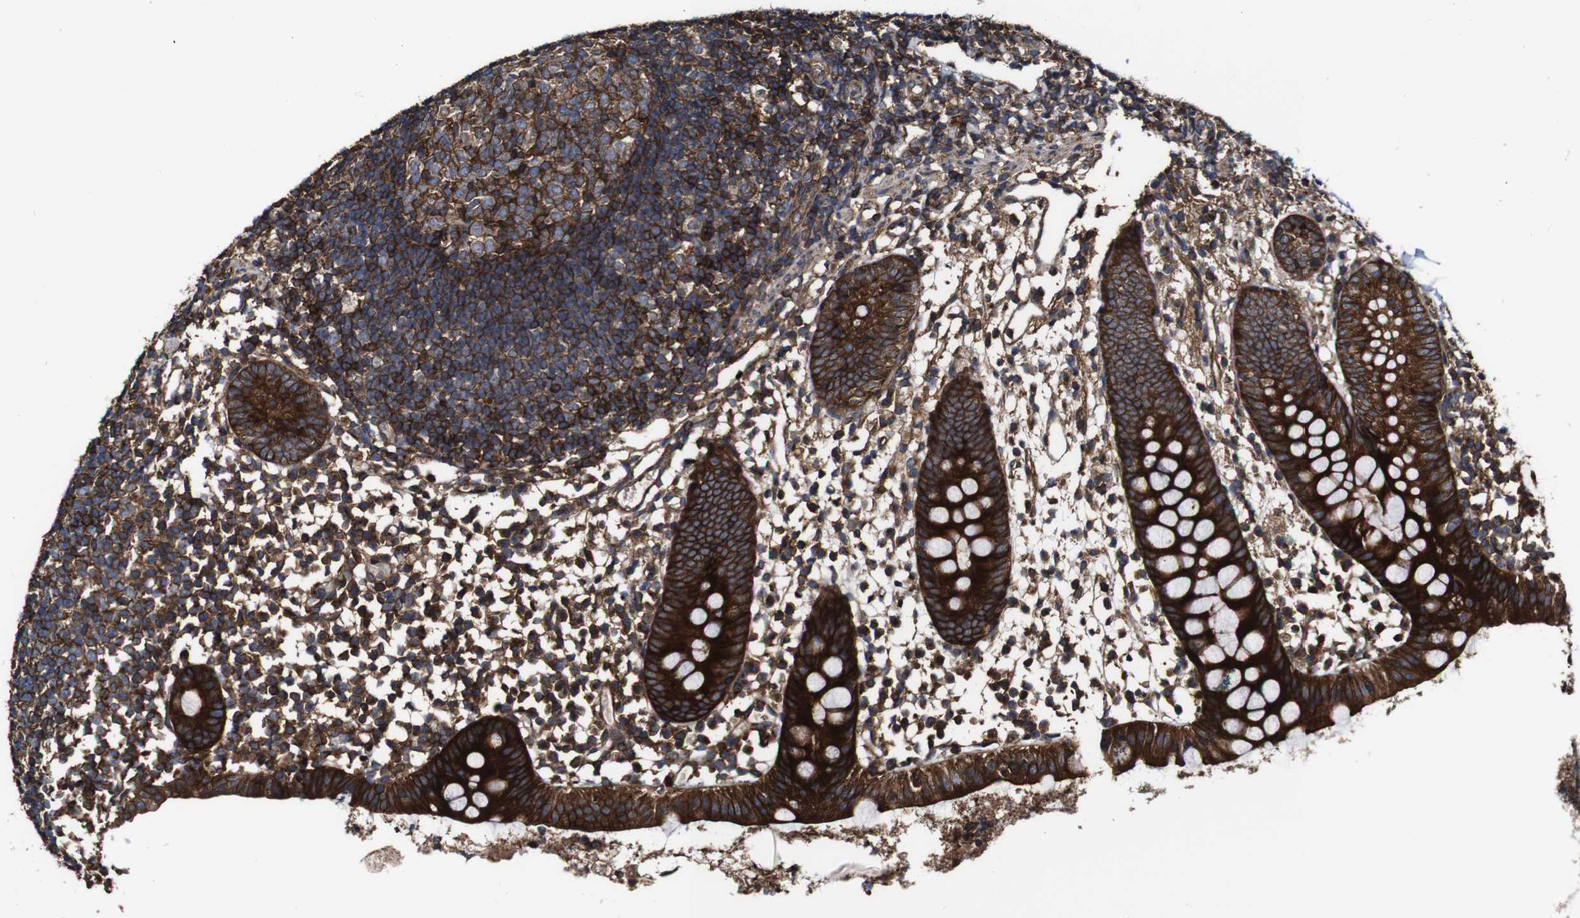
{"staining": {"intensity": "strong", "quantity": ">75%", "location": "cytoplasmic/membranous"}, "tissue": "appendix", "cell_type": "Glandular cells", "image_type": "normal", "snomed": [{"axis": "morphology", "description": "Normal tissue, NOS"}, {"axis": "topography", "description": "Appendix"}], "caption": "High-magnification brightfield microscopy of unremarkable appendix stained with DAB (brown) and counterstained with hematoxylin (blue). glandular cells exhibit strong cytoplasmic/membranous expression is appreciated in approximately>75% of cells. The staining was performed using DAB (3,3'-diaminobenzidine), with brown indicating positive protein expression. Nuclei are stained blue with hematoxylin.", "gene": "TNIK", "patient": {"sex": "female", "age": 20}}